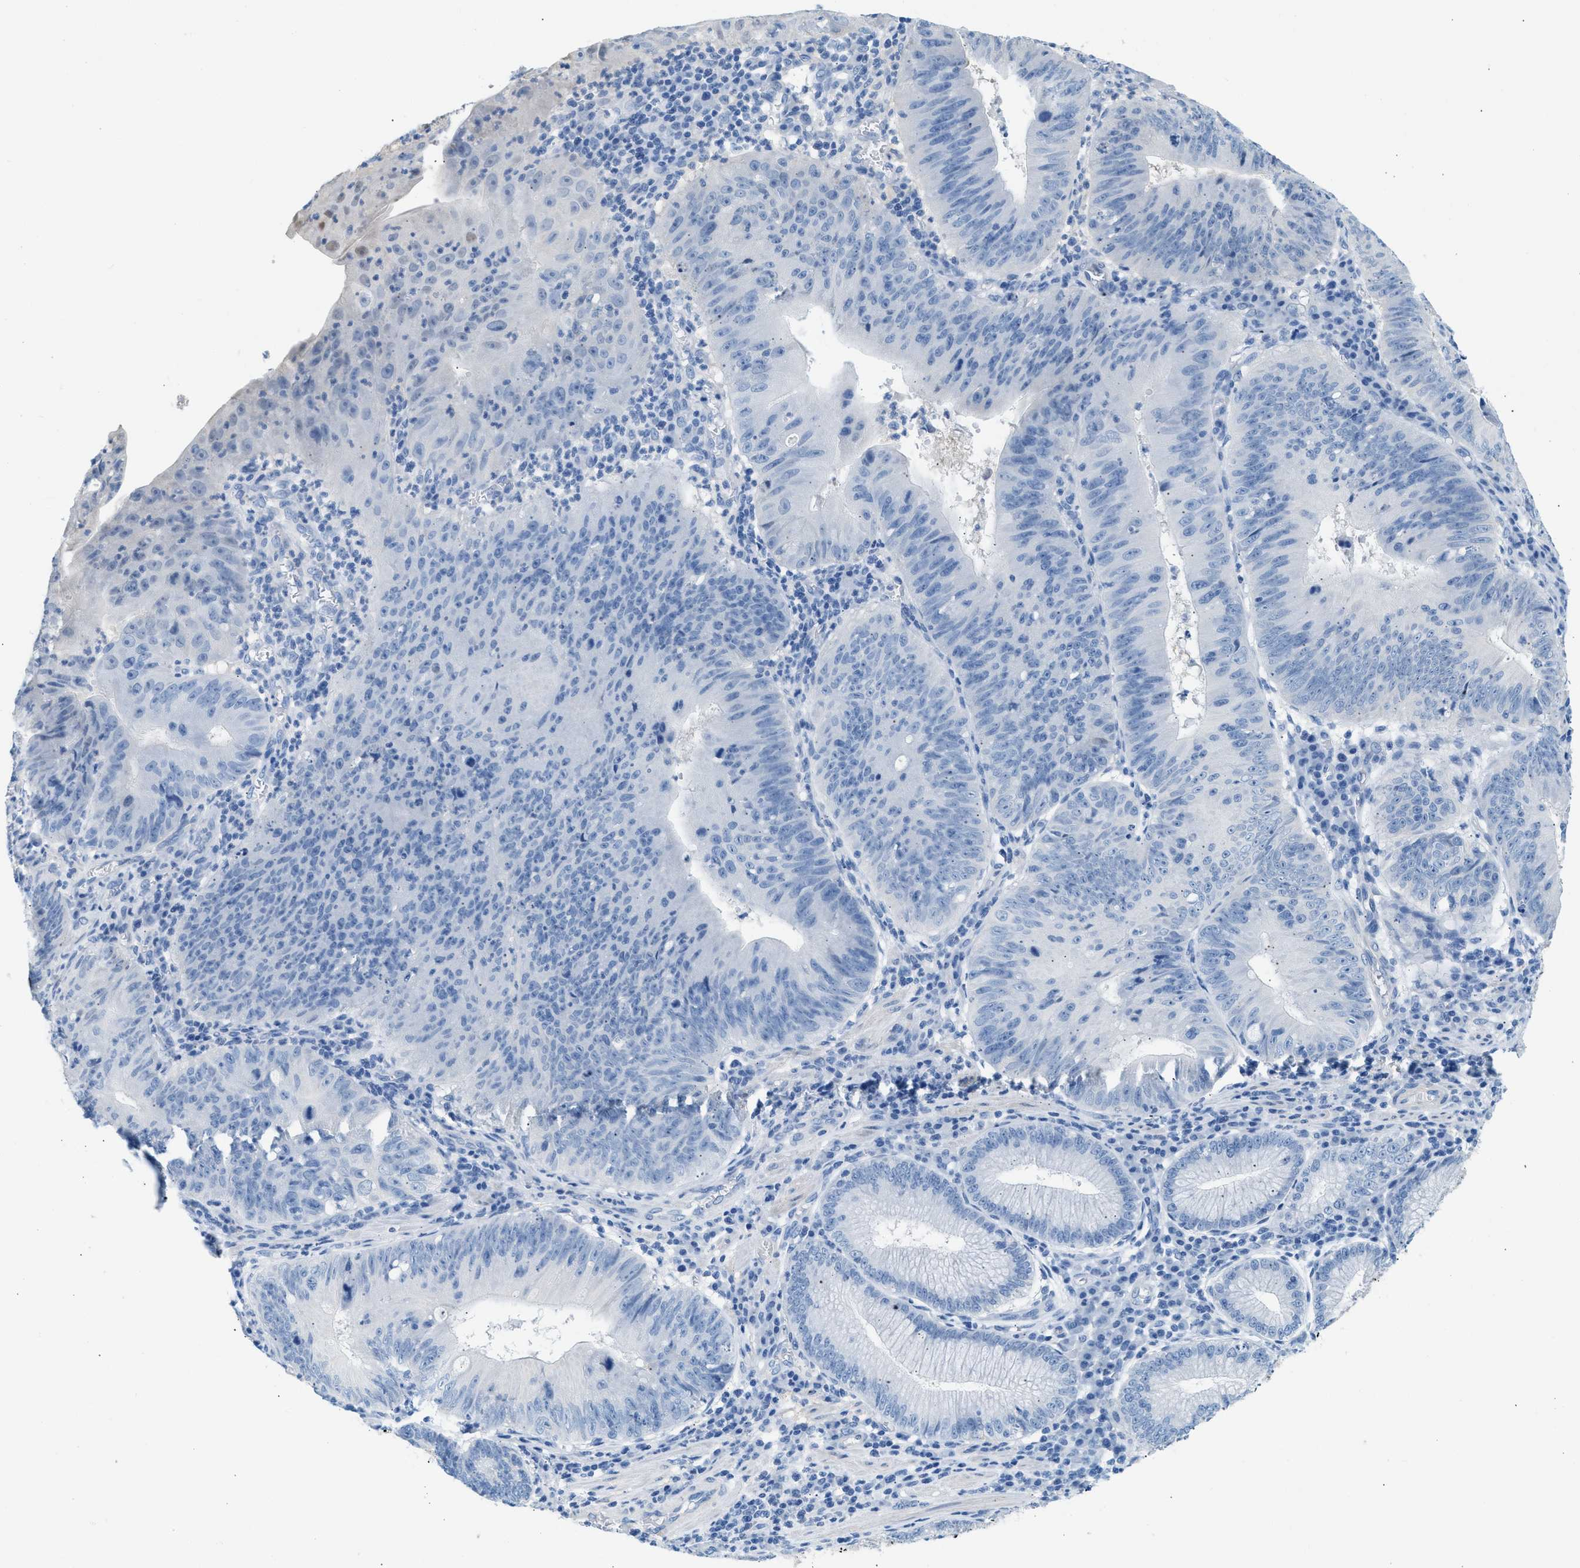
{"staining": {"intensity": "negative", "quantity": "none", "location": "none"}, "tissue": "stomach cancer", "cell_type": "Tumor cells", "image_type": "cancer", "snomed": [{"axis": "morphology", "description": "Adenocarcinoma, NOS"}, {"axis": "topography", "description": "Stomach"}], "caption": "IHC photomicrograph of neoplastic tissue: stomach cancer (adenocarcinoma) stained with DAB demonstrates no significant protein positivity in tumor cells. Nuclei are stained in blue.", "gene": "SPAM1", "patient": {"sex": "male", "age": 59}}